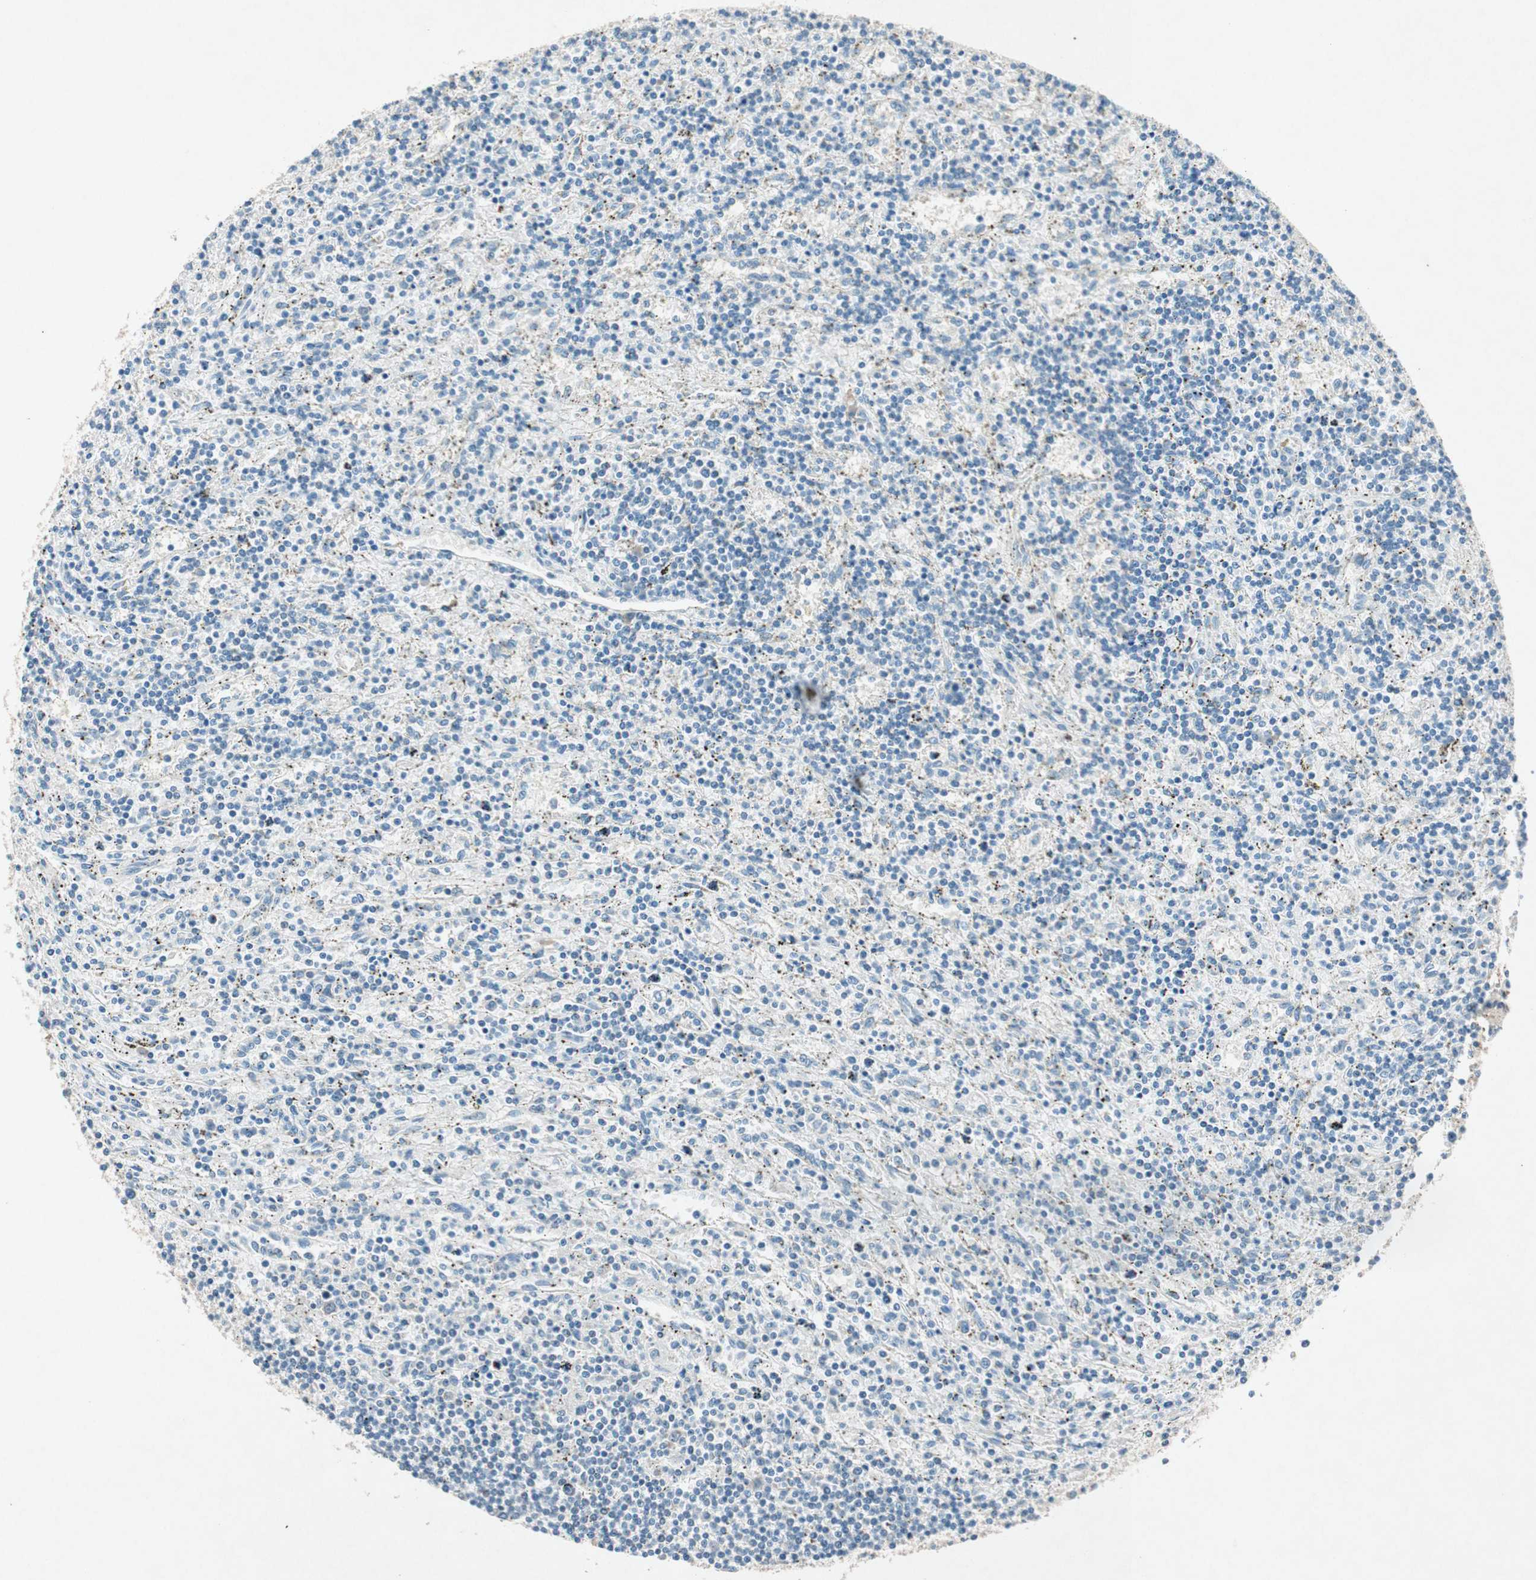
{"staining": {"intensity": "negative", "quantity": "none", "location": "none"}, "tissue": "lymphoma", "cell_type": "Tumor cells", "image_type": "cancer", "snomed": [{"axis": "morphology", "description": "Malignant lymphoma, non-Hodgkin's type, Low grade"}, {"axis": "topography", "description": "Spleen"}], "caption": "DAB (3,3'-diaminobenzidine) immunohistochemical staining of human lymphoma shows no significant staining in tumor cells.", "gene": "NKAIN1", "patient": {"sex": "male", "age": 76}}